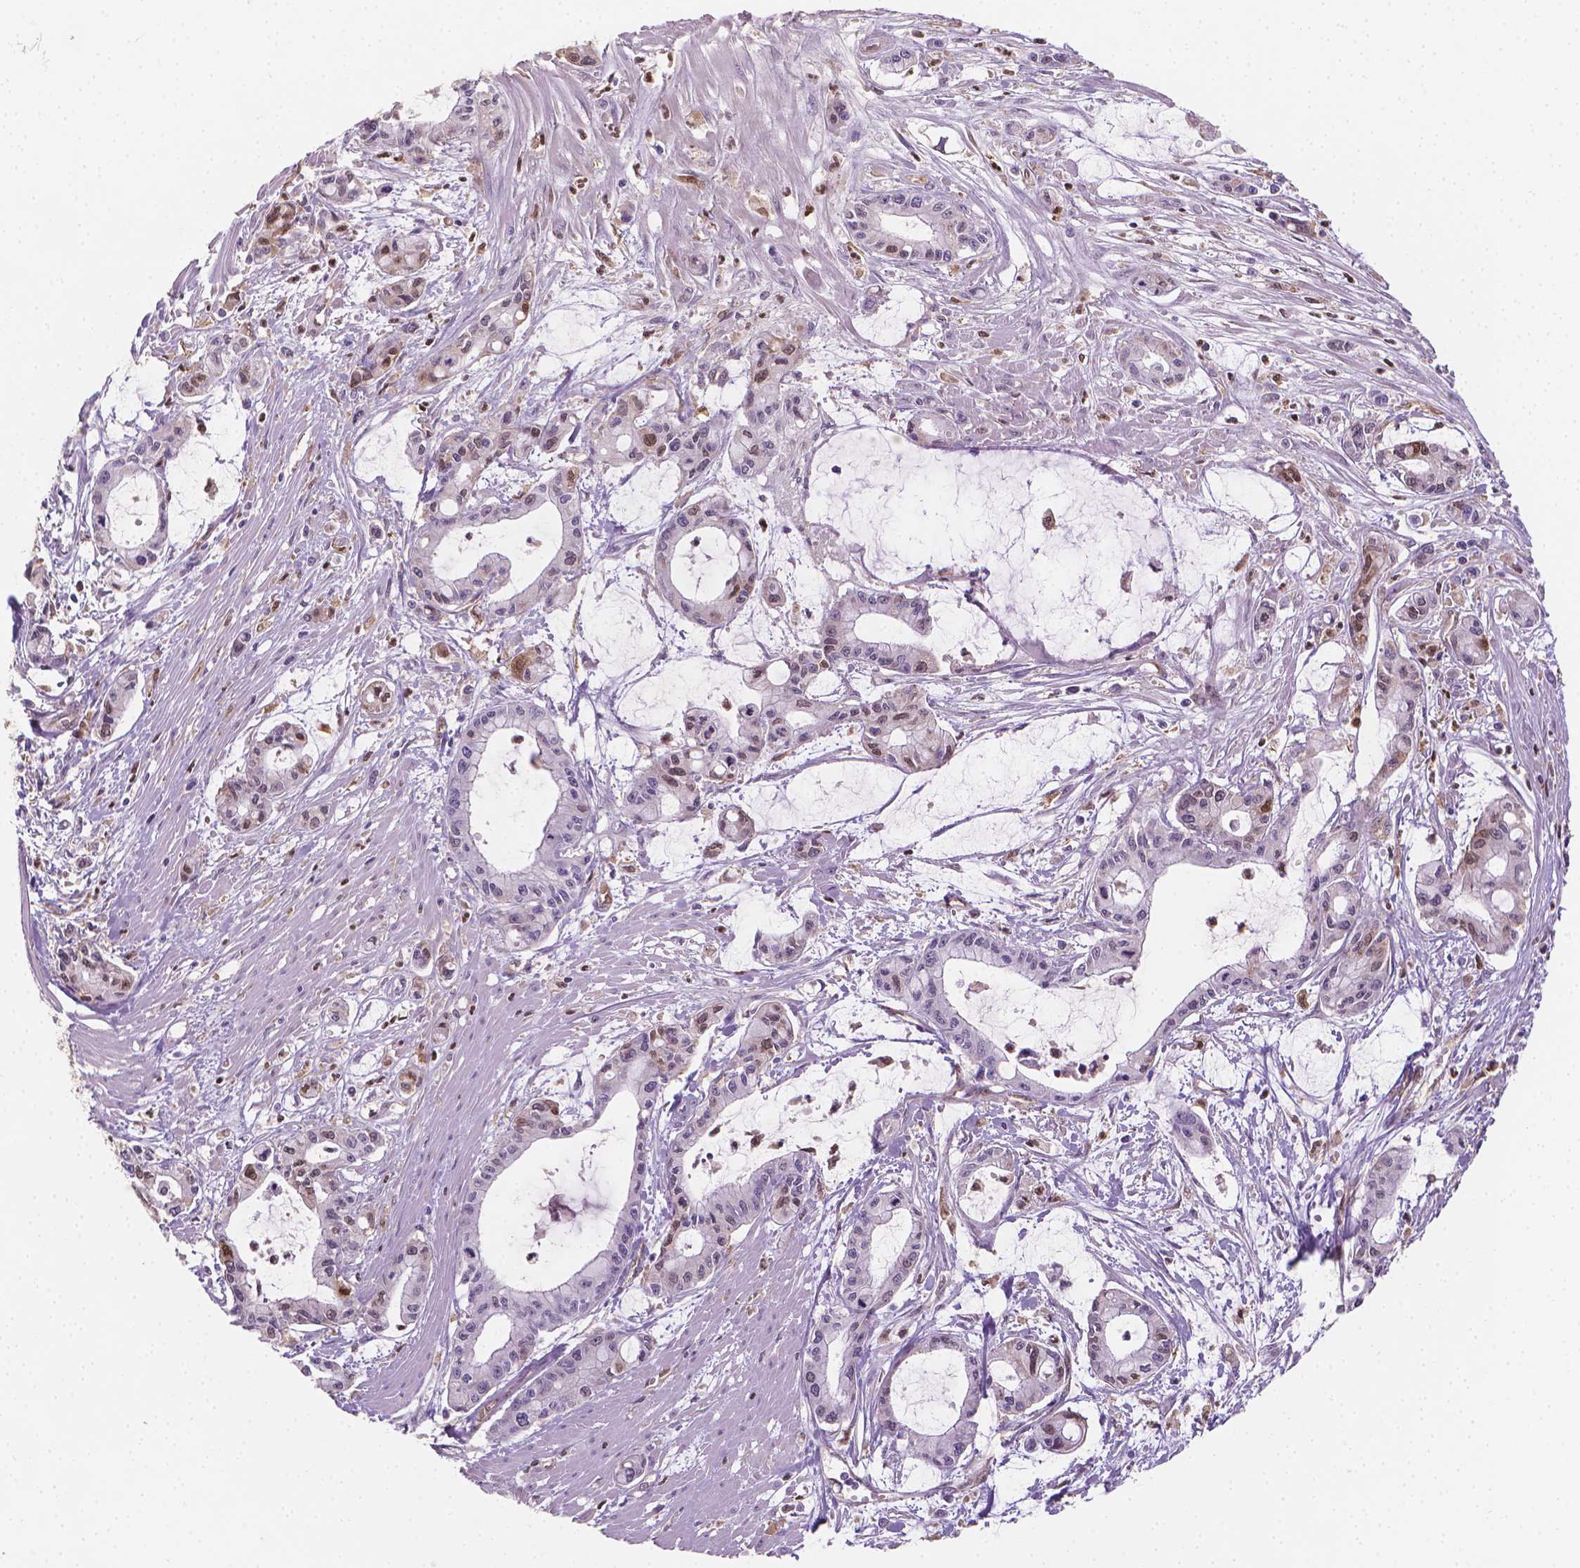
{"staining": {"intensity": "moderate", "quantity": "<25%", "location": "nuclear"}, "tissue": "pancreatic cancer", "cell_type": "Tumor cells", "image_type": "cancer", "snomed": [{"axis": "morphology", "description": "Adenocarcinoma, NOS"}, {"axis": "topography", "description": "Pancreas"}], "caption": "Immunohistochemical staining of pancreatic adenocarcinoma demonstrates moderate nuclear protein expression in approximately <25% of tumor cells.", "gene": "TNFAIP2", "patient": {"sex": "male", "age": 48}}